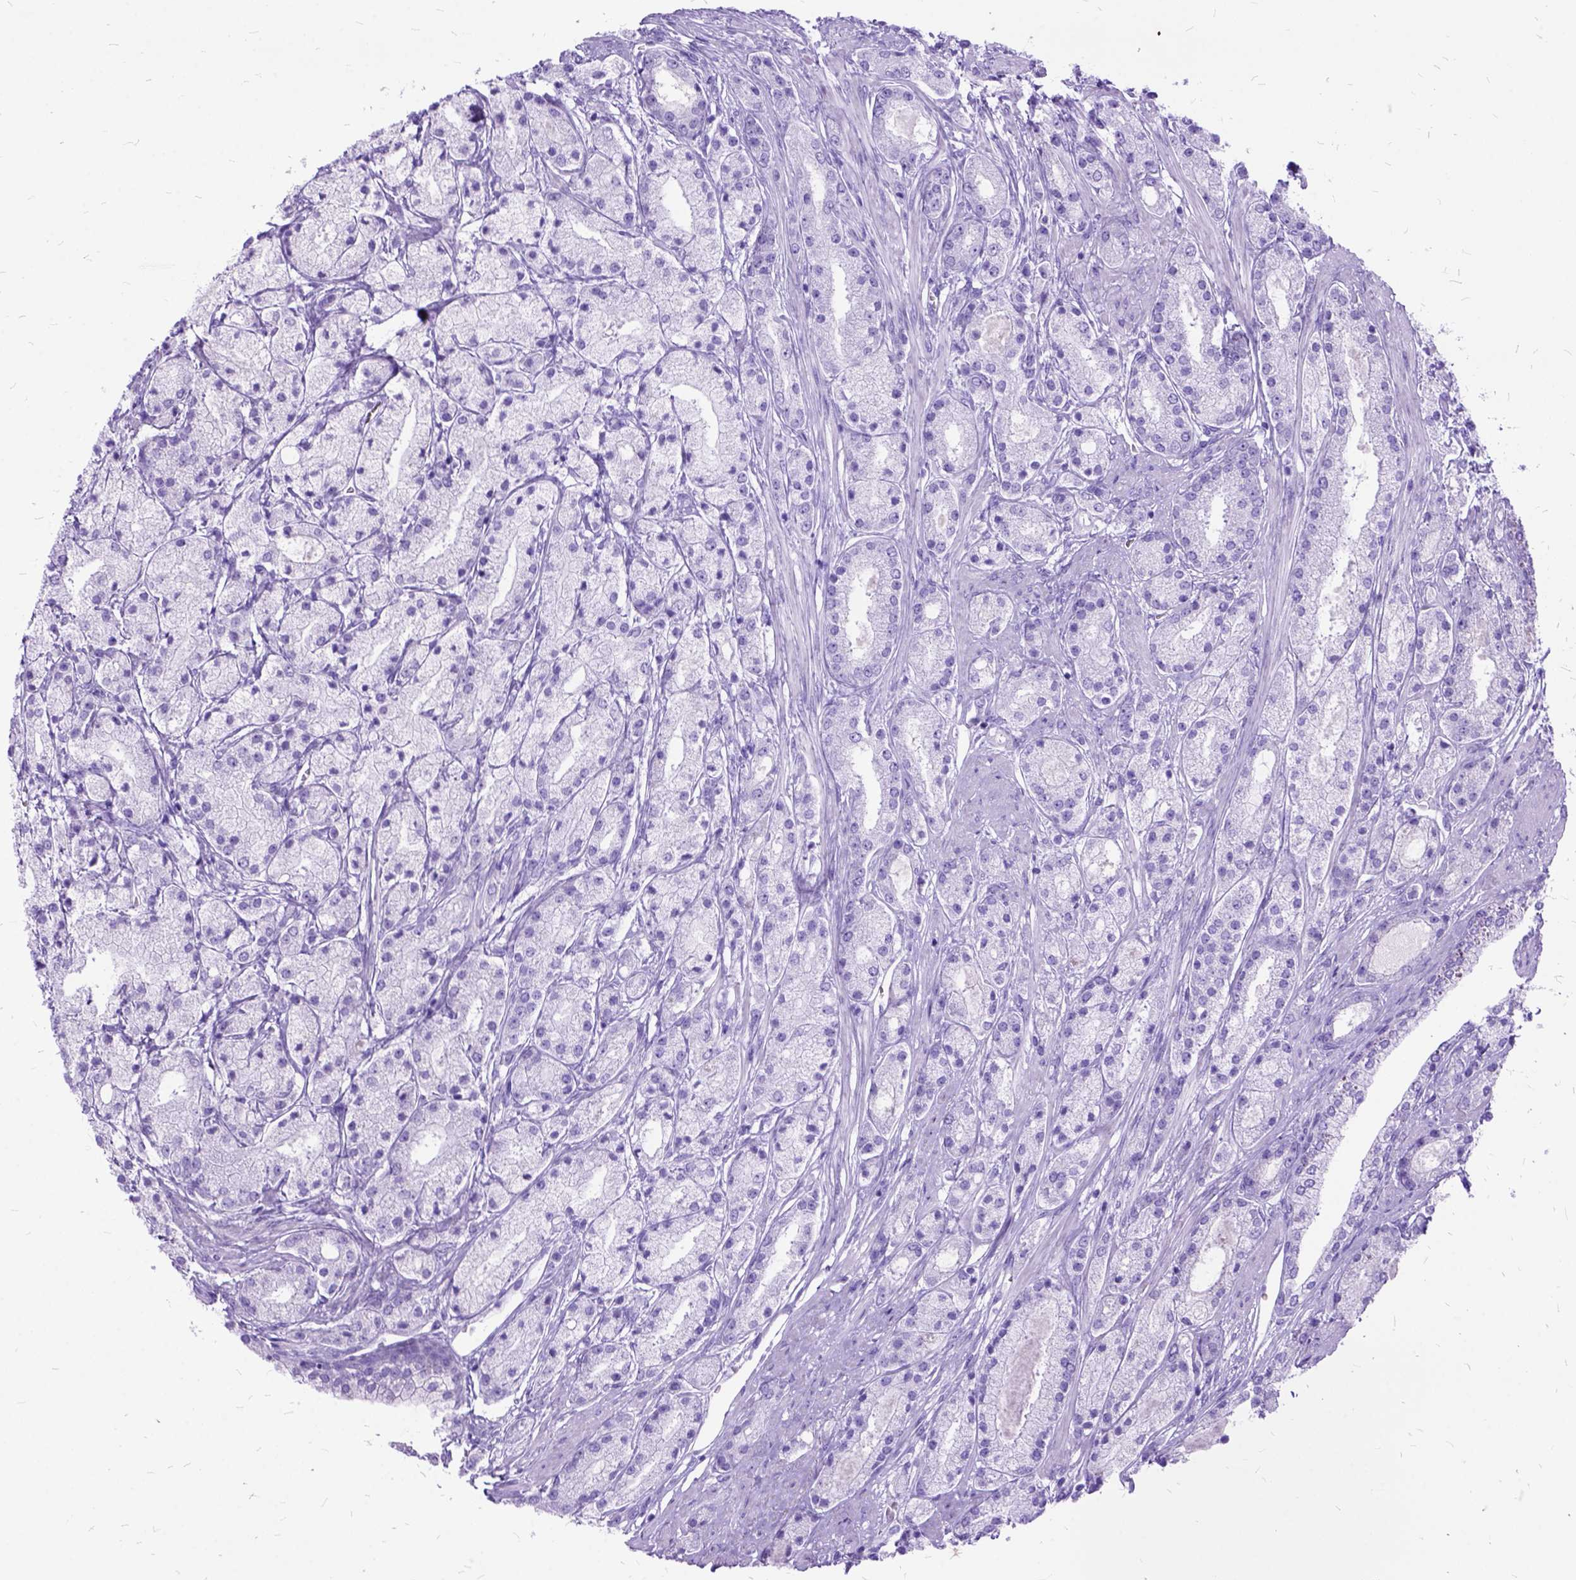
{"staining": {"intensity": "negative", "quantity": "none", "location": "none"}, "tissue": "prostate cancer", "cell_type": "Tumor cells", "image_type": "cancer", "snomed": [{"axis": "morphology", "description": "Adenocarcinoma, High grade"}, {"axis": "topography", "description": "Prostate"}], "caption": "The image reveals no staining of tumor cells in prostate adenocarcinoma (high-grade).", "gene": "DNAH2", "patient": {"sex": "male", "age": 67}}